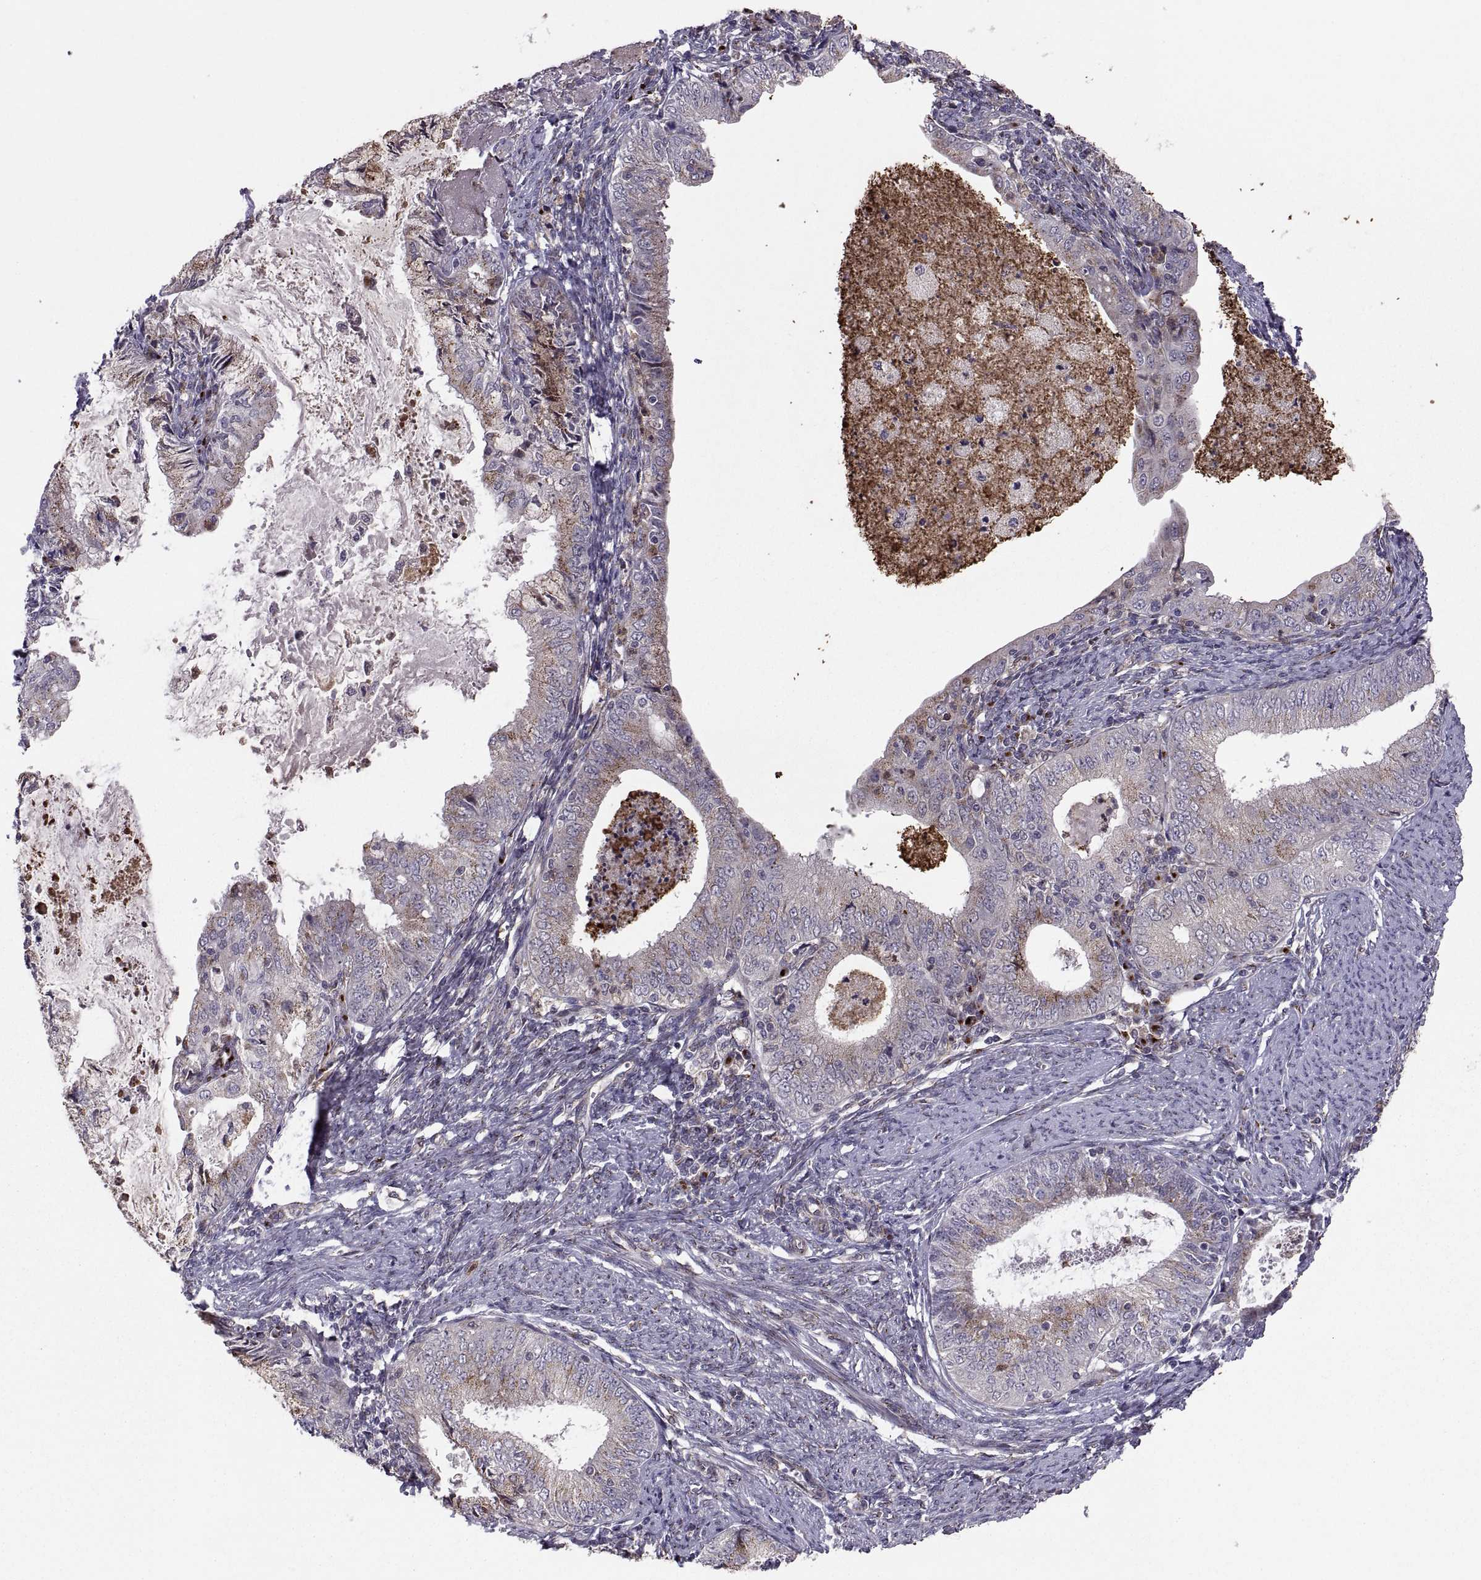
{"staining": {"intensity": "moderate", "quantity": "25%-75%", "location": "cytoplasmic/membranous"}, "tissue": "endometrial cancer", "cell_type": "Tumor cells", "image_type": "cancer", "snomed": [{"axis": "morphology", "description": "Adenocarcinoma, NOS"}, {"axis": "topography", "description": "Endometrium"}], "caption": "Human endometrial cancer stained for a protein (brown) reveals moderate cytoplasmic/membranous positive positivity in about 25%-75% of tumor cells.", "gene": "TESC", "patient": {"sex": "female", "age": 57}}